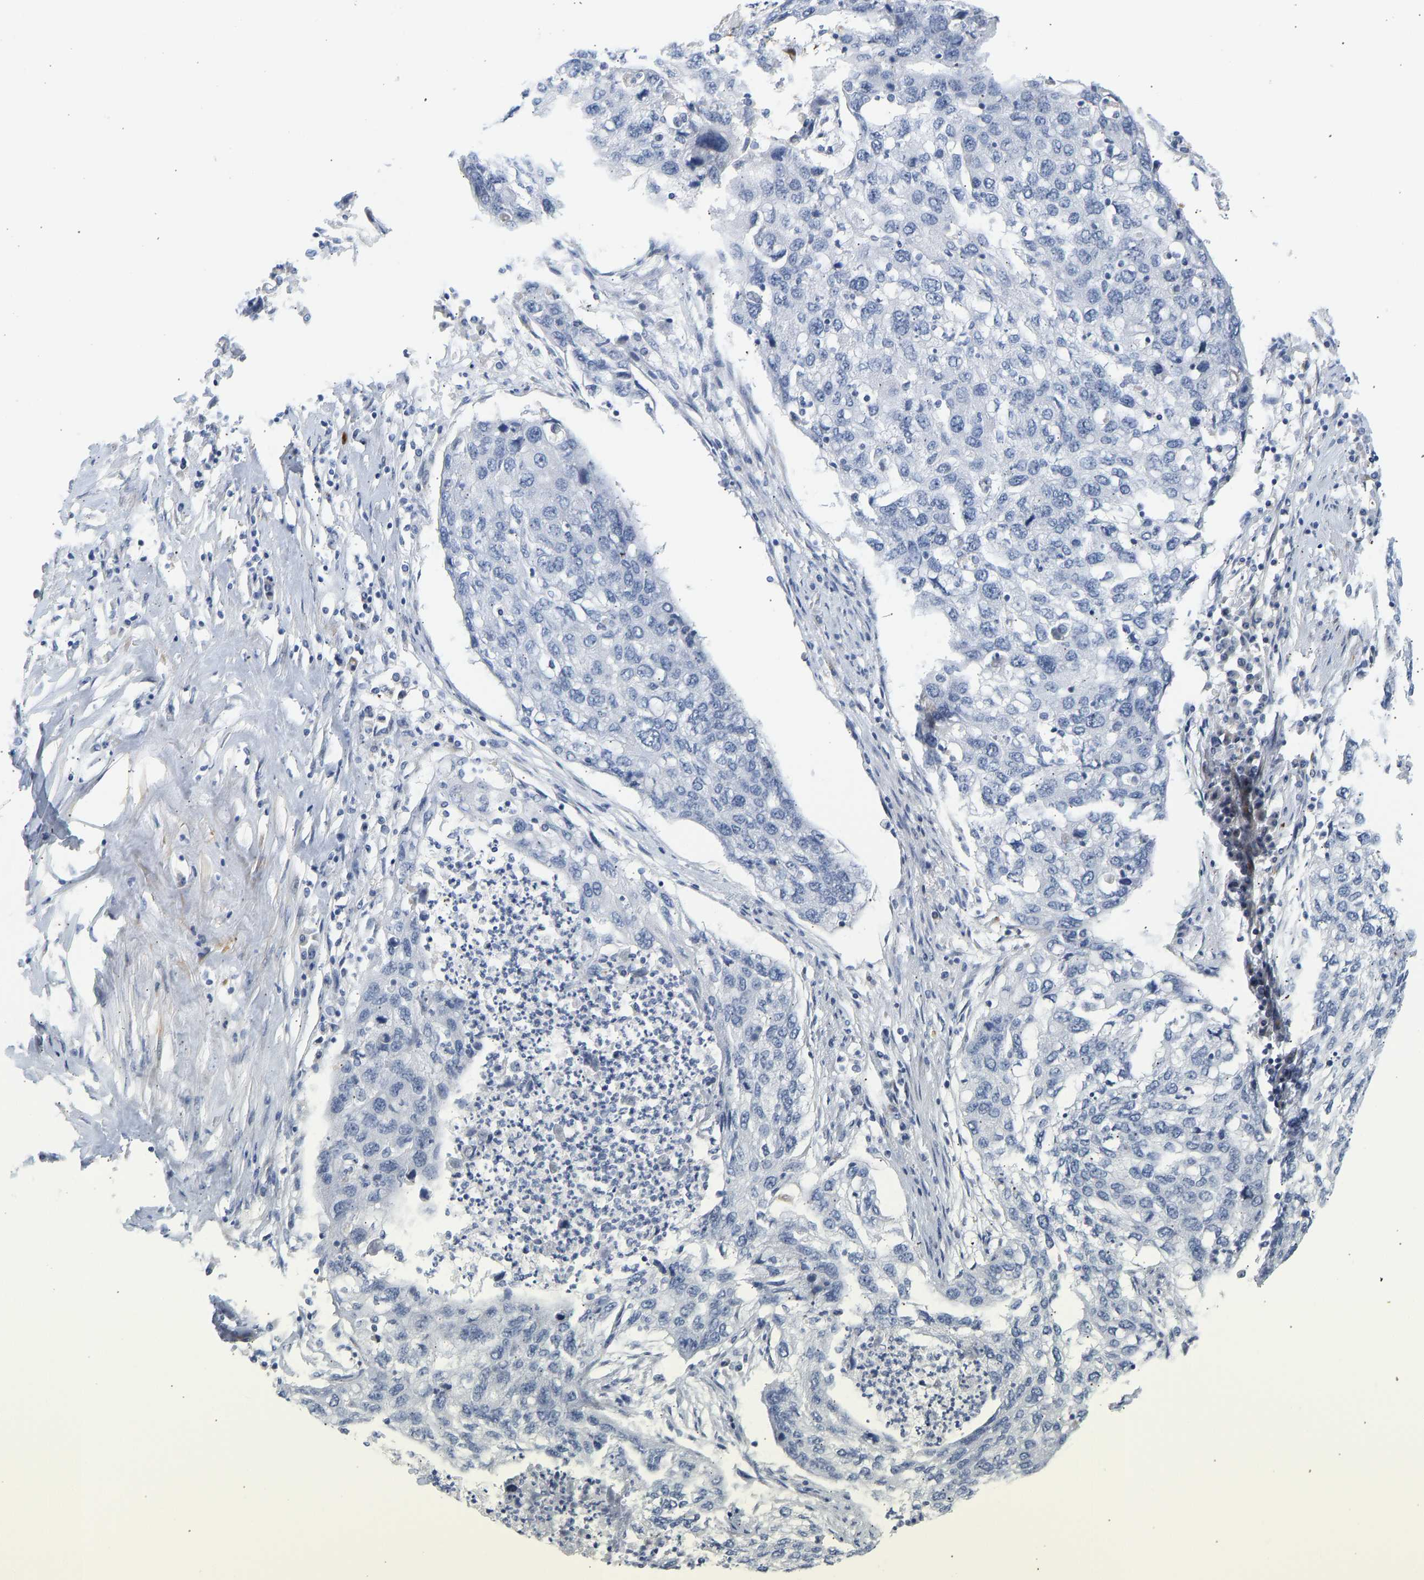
{"staining": {"intensity": "negative", "quantity": "none", "location": "none"}, "tissue": "lung cancer", "cell_type": "Tumor cells", "image_type": "cancer", "snomed": [{"axis": "morphology", "description": "Squamous cell carcinoma, NOS"}, {"axis": "topography", "description": "Lung"}], "caption": "Protein analysis of lung cancer displays no significant staining in tumor cells.", "gene": "SLC30A7", "patient": {"sex": "female", "age": 63}}